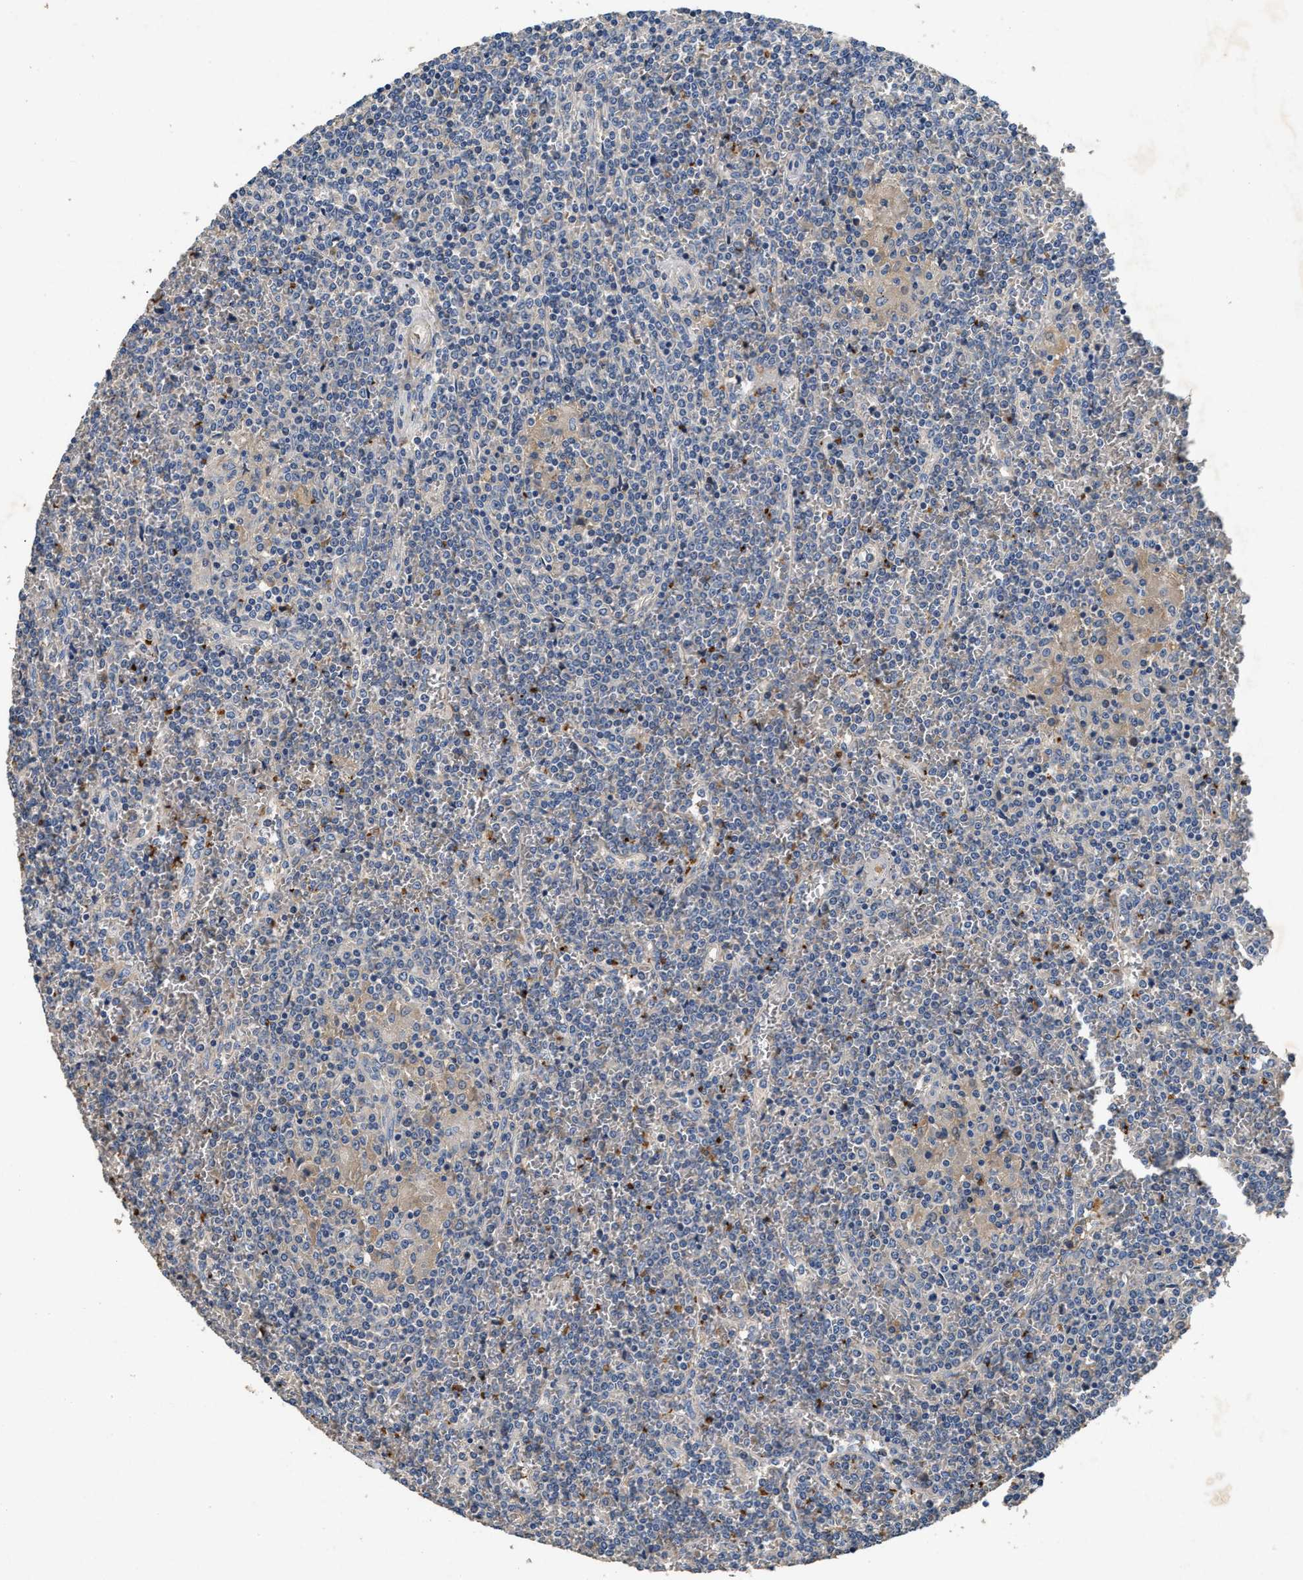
{"staining": {"intensity": "negative", "quantity": "none", "location": "none"}, "tissue": "lymphoma", "cell_type": "Tumor cells", "image_type": "cancer", "snomed": [{"axis": "morphology", "description": "Malignant lymphoma, non-Hodgkin's type, Low grade"}, {"axis": "topography", "description": "Spleen"}], "caption": "IHC histopathology image of neoplastic tissue: lymphoma stained with DAB (3,3'-diaminobenzidine) reveals no significant protein expression in tumor cells. The staining was performed using DAB to visualize the protein expression in brown, while the nuclei were stained in blue with hematoxylin (Magnification: 20x).", "gene": "C3", "patient": {"sex": "female", "age": 19}}